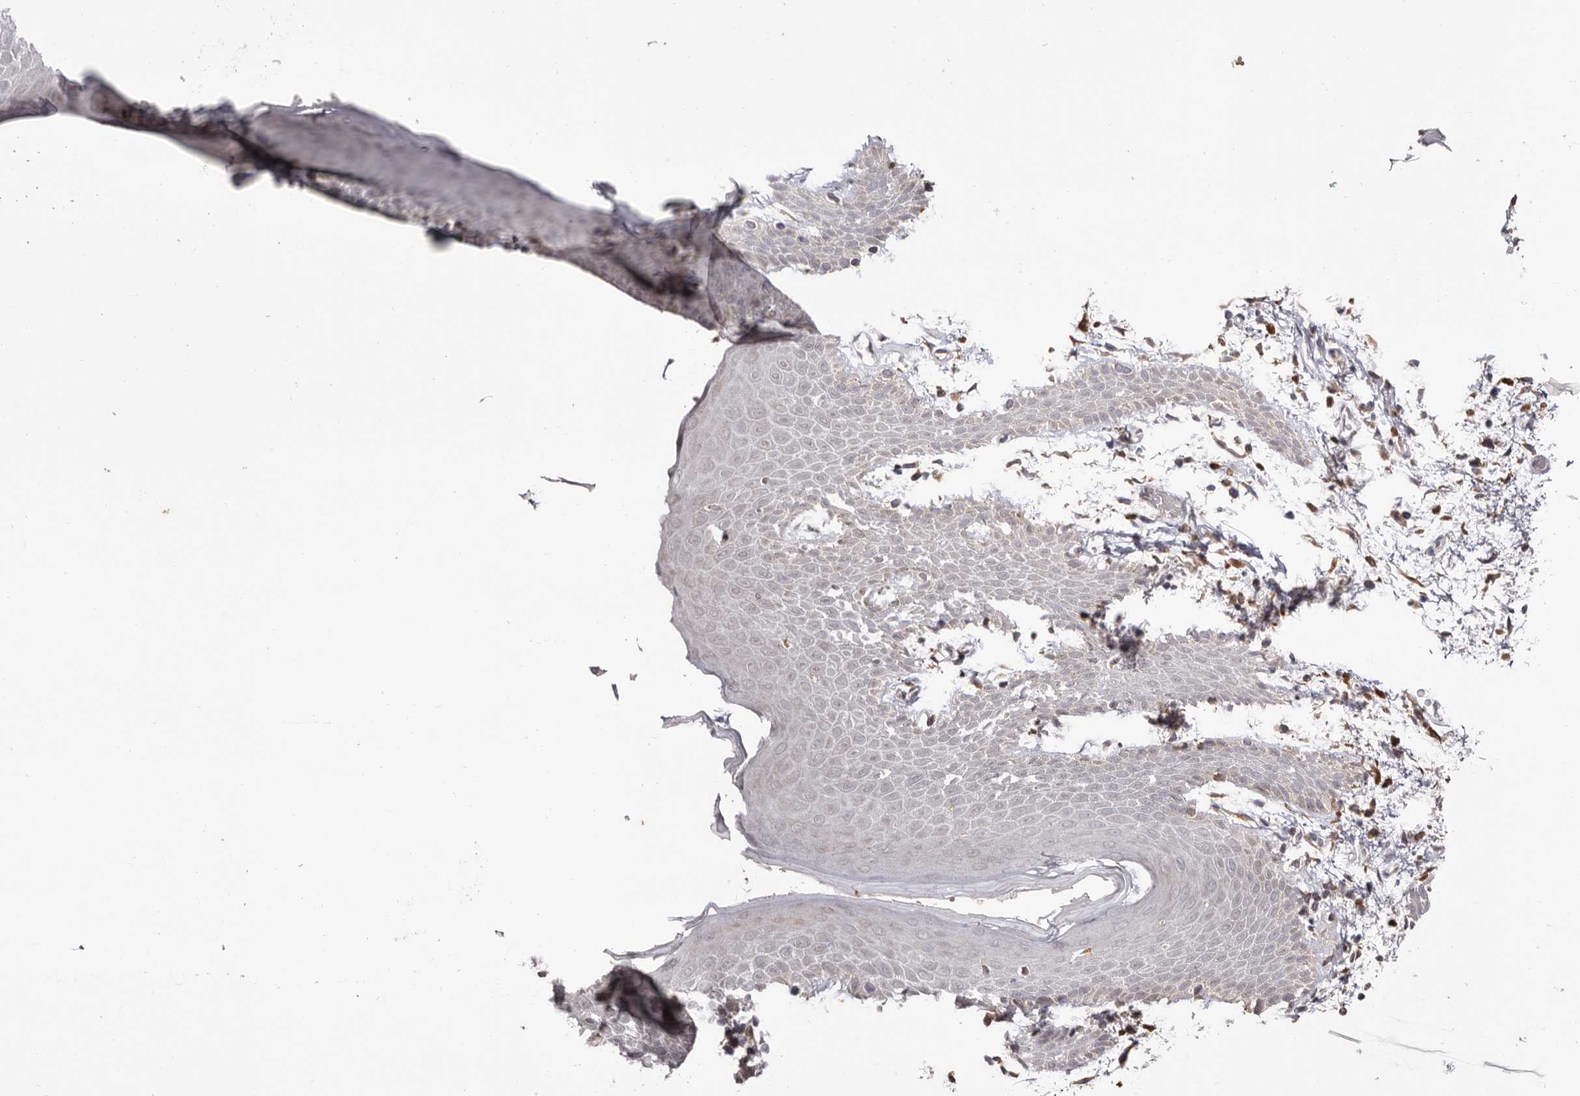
{"staining": {"intensity": "weak", "quantity": "<25%", "location": "cytoplasmic/membranous"}, "tissue": "skin", "cell_type": "Epidermal cells", "image_type": "normal", "snomed": [{"axis": "morphology", "description": "Normal tissue, NOS"}, {"axis": "topography", "description": "Anal"}], "caption": "A histopathology image of human skin is negative for staining in epidermal cells. (Immunohistochemistry (ihc), brightfield microscopy, high magnification).", "gene": "PIGX", "patient": {"sex": "male", "age": 74}}